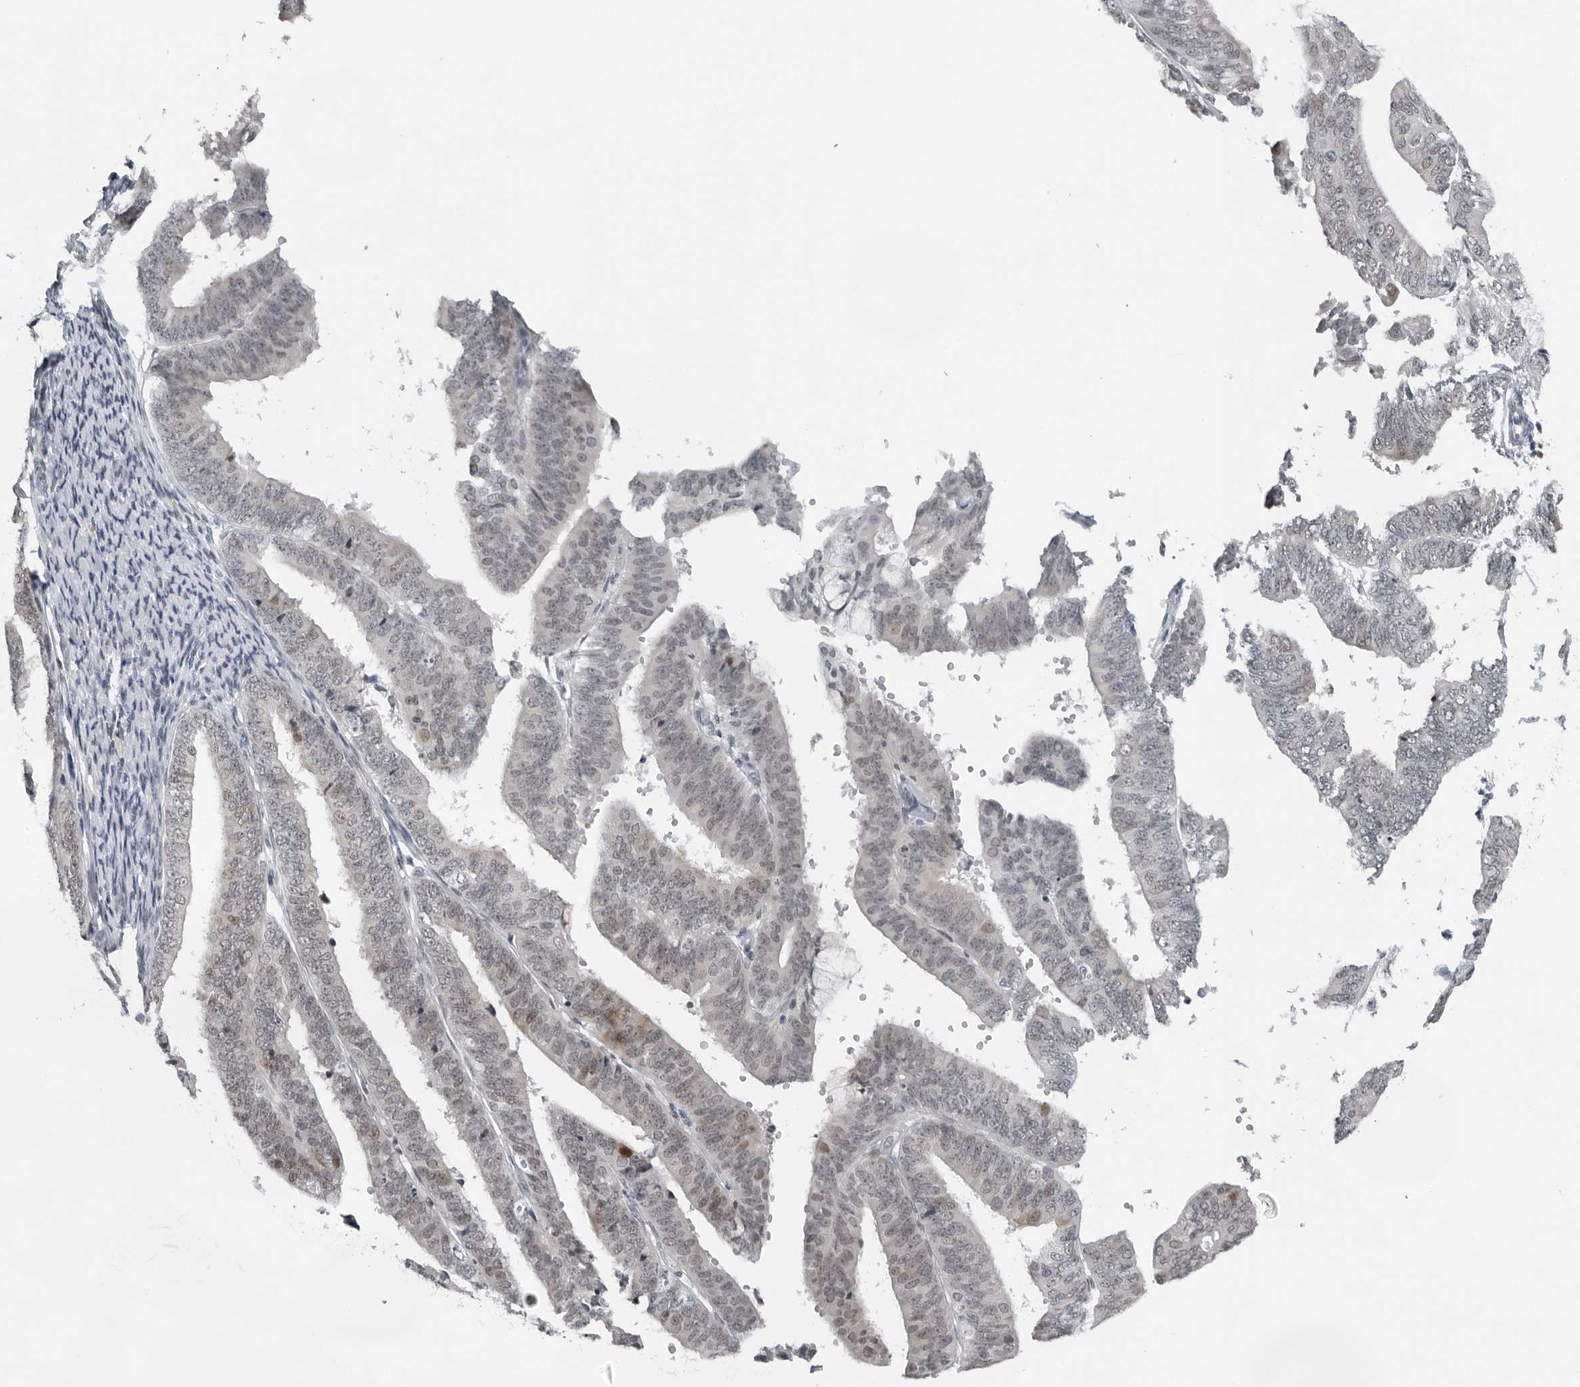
{"staining": {"intensity": "moderate", "quantity": "25%-75%", "location": "nuclear"}, "tissue": "endometrial cancer", "cell_type": "Tumor cells", "image_type": "cancer", "snomed": [{"axis": "morphology", "description": "Adenocarcinoma, NOS"}, {"axis": "topography", "description": "Endometrium"}], "caption": "A brown stain shows moderate nuclear positivity of a protein in endometrial cancer tumor cells. (IHC, brightfield microscopy, high magnification).", "gene": "PPP1R42", "patient": {"sex": "female", "age": 63}}